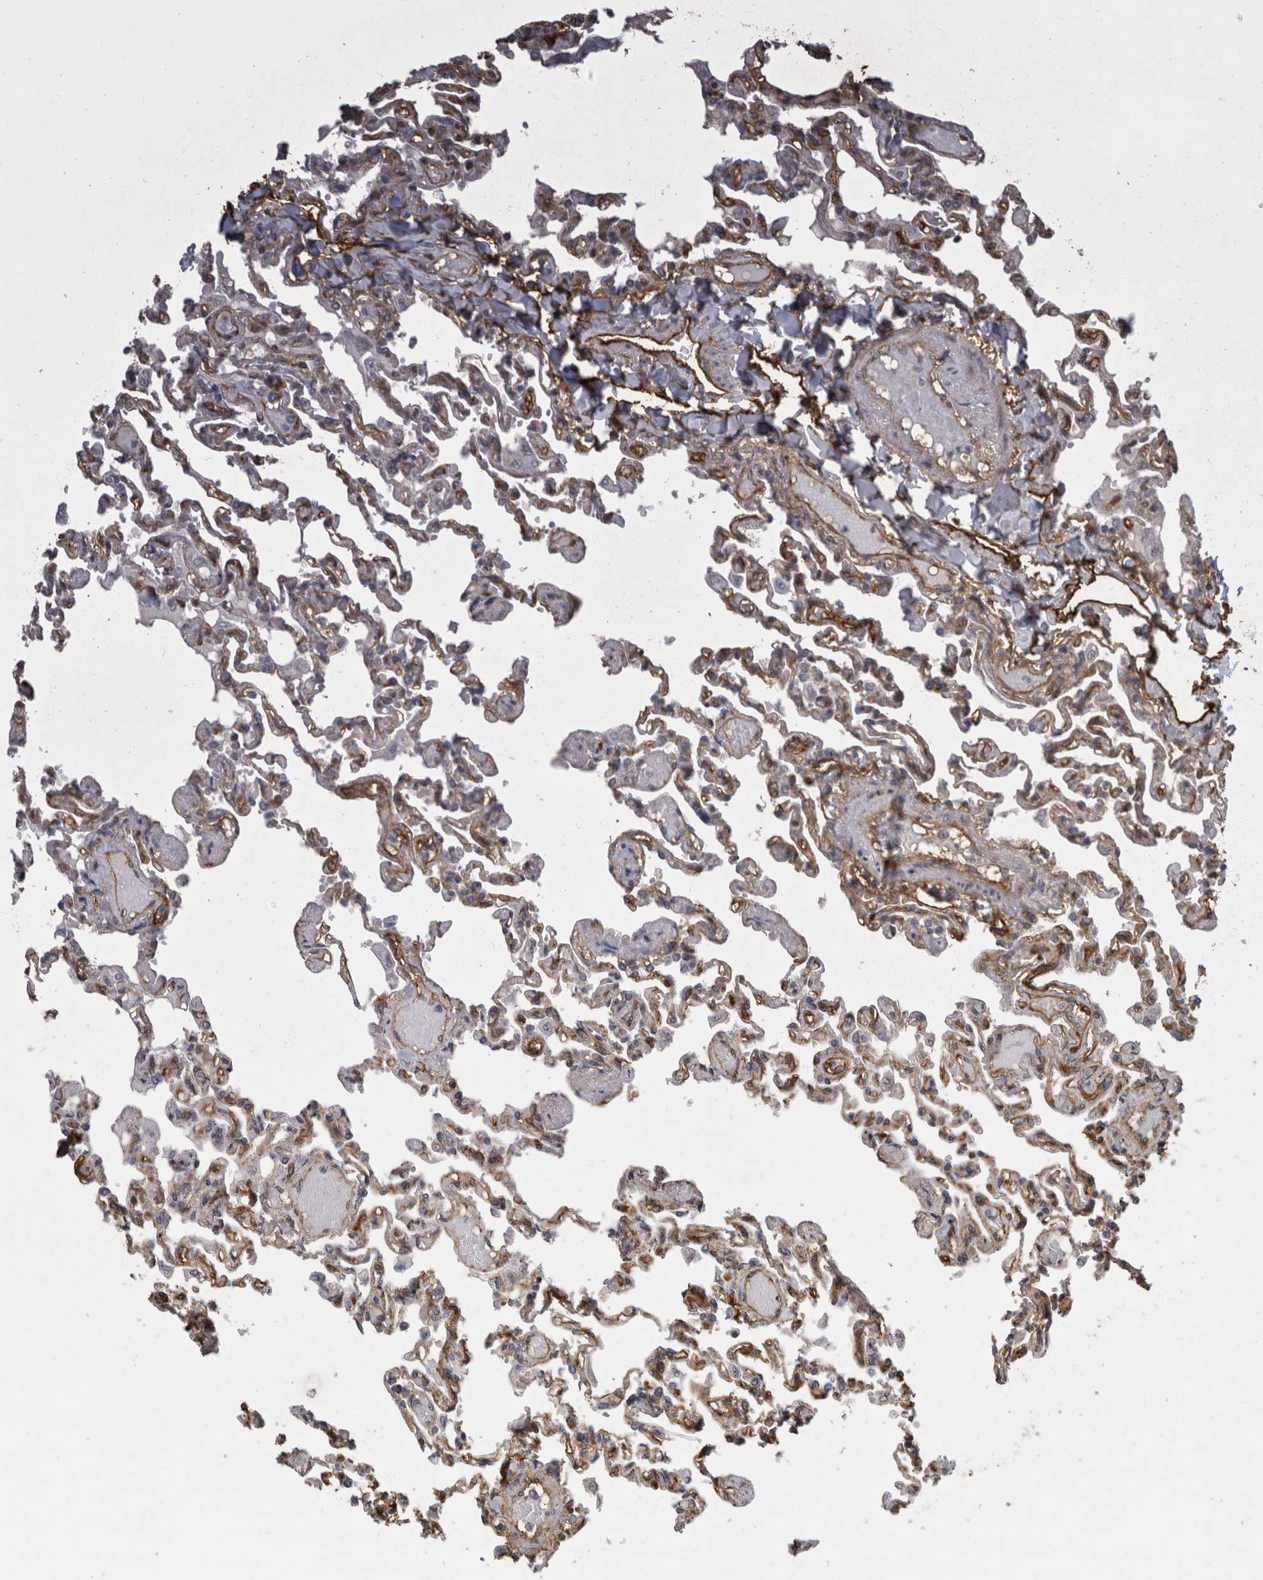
{"staining": {"intensity": "moderate", "quantity": "25%-75%", "location": "cytoplasmic/membranous"}, "tissue": "lung", "cell_type": "Alveolar cells", "image_type": "normal", "snomed": [{"axis": "morphology", "description": "Normal tissue, NOS"}, {"axis": "topography", "description": "Lung"}], "caption": "Approximately 25%-75% of alveolar cells in unremarkable human lung display moderate cytoplasmic/membranous protein expression as visualized by brown immunohistochemical staining.", "gene": "RECK", "patient": {"sex": "male", "age": 21}}